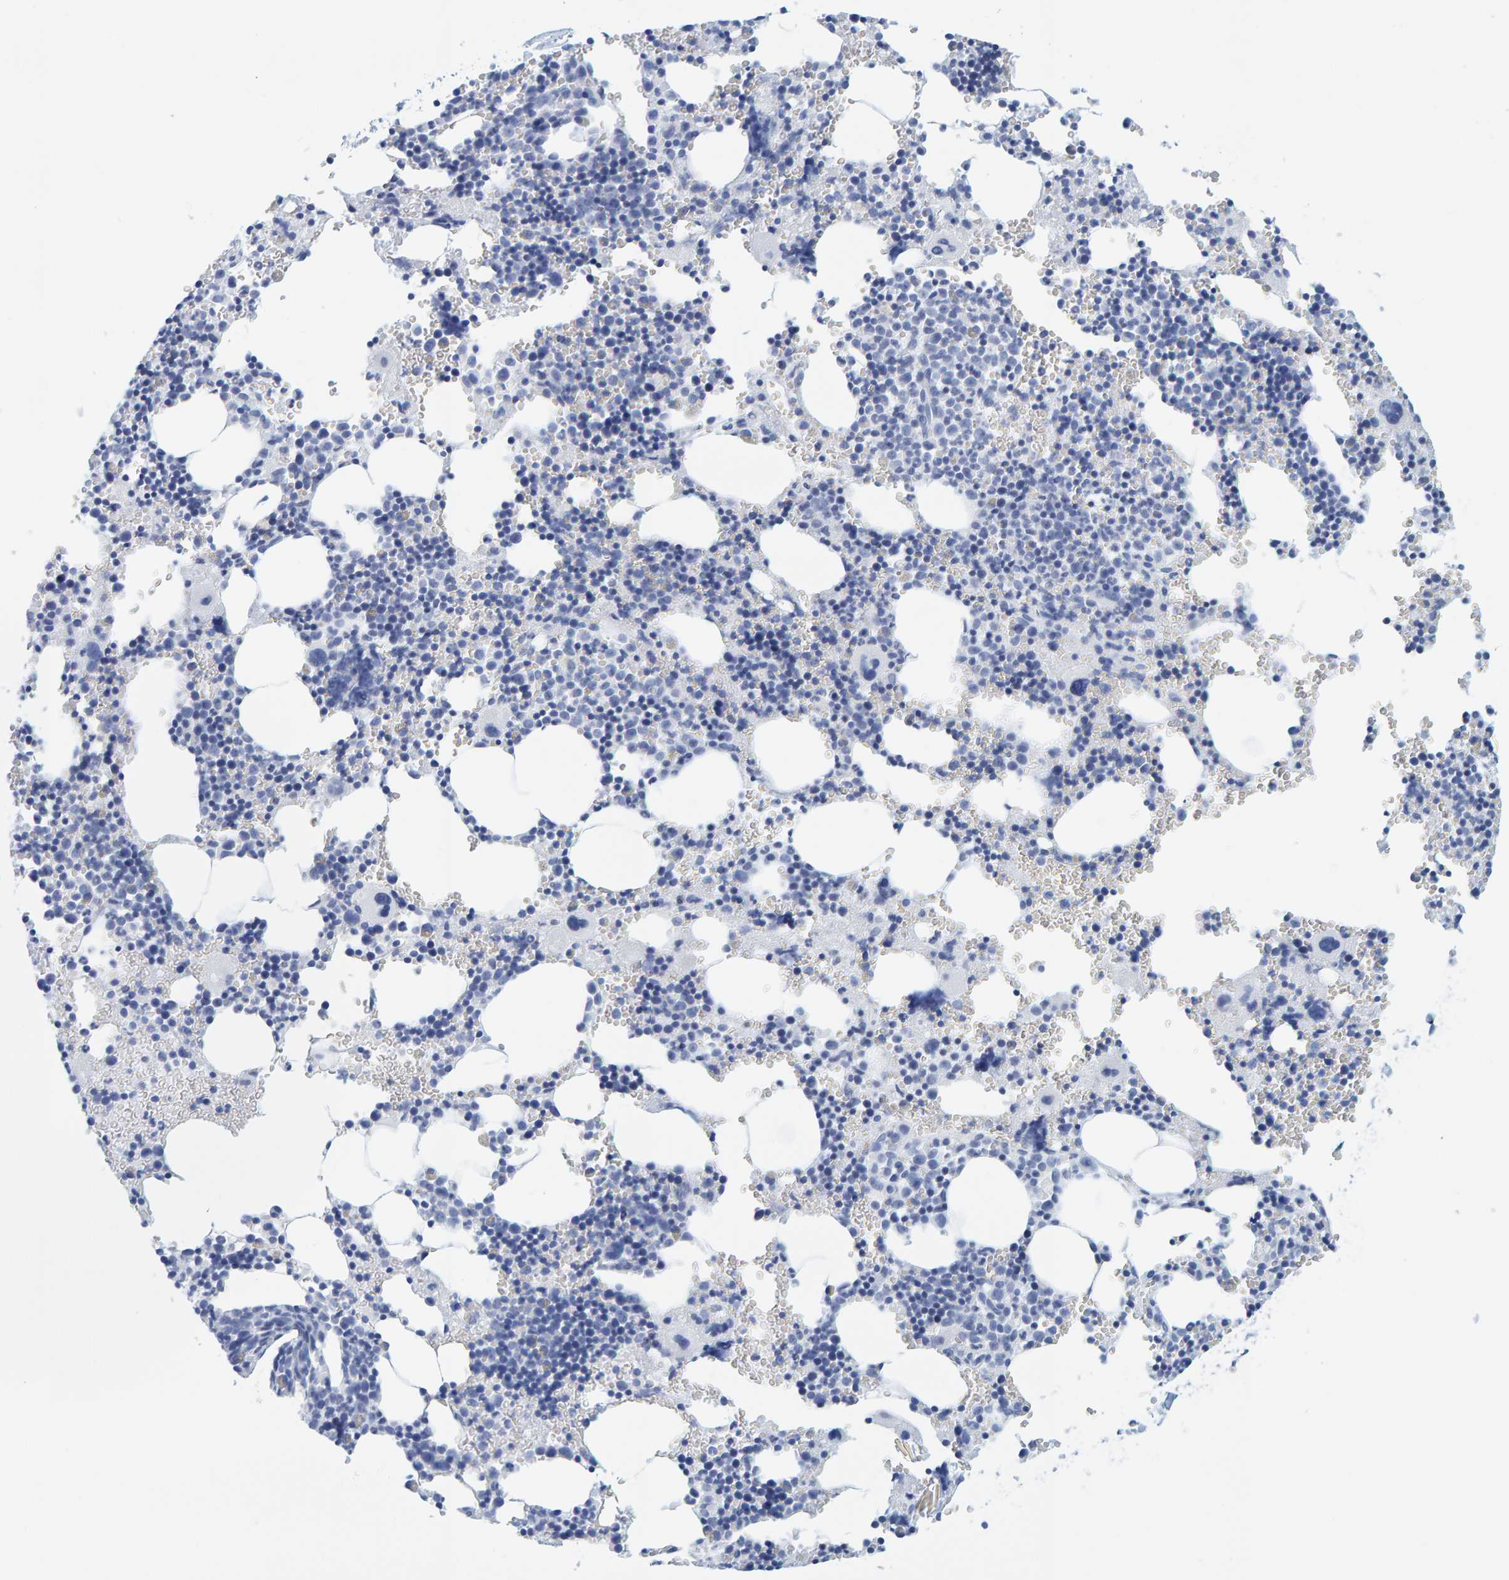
{"staining": {"intensity": "negative", "quantity": "none", "location": "none"}, "tissue": "bone marrow", "cell_type": "Hematopoietic cells", "image_type": "normal", "snomed": [{"axis": "morphology", "description": "Normal tissue, NOS"}, {"axis": "morphology", "description": "Inflammation, NOS"}, {"axis": "topography", "description": "Bone marrow"}], "caption": "This is a image of IHC staining of unremarkable bone marrow, which shows no expression in hematopoietic cells. The staining is performed using DAB (3,3'-diaminobenzidine) brown chromogen with nuclei counter-stained in using hematoxylin.", "gene": "SFTPC", "patient": {"sex": "male", "age": 31}}